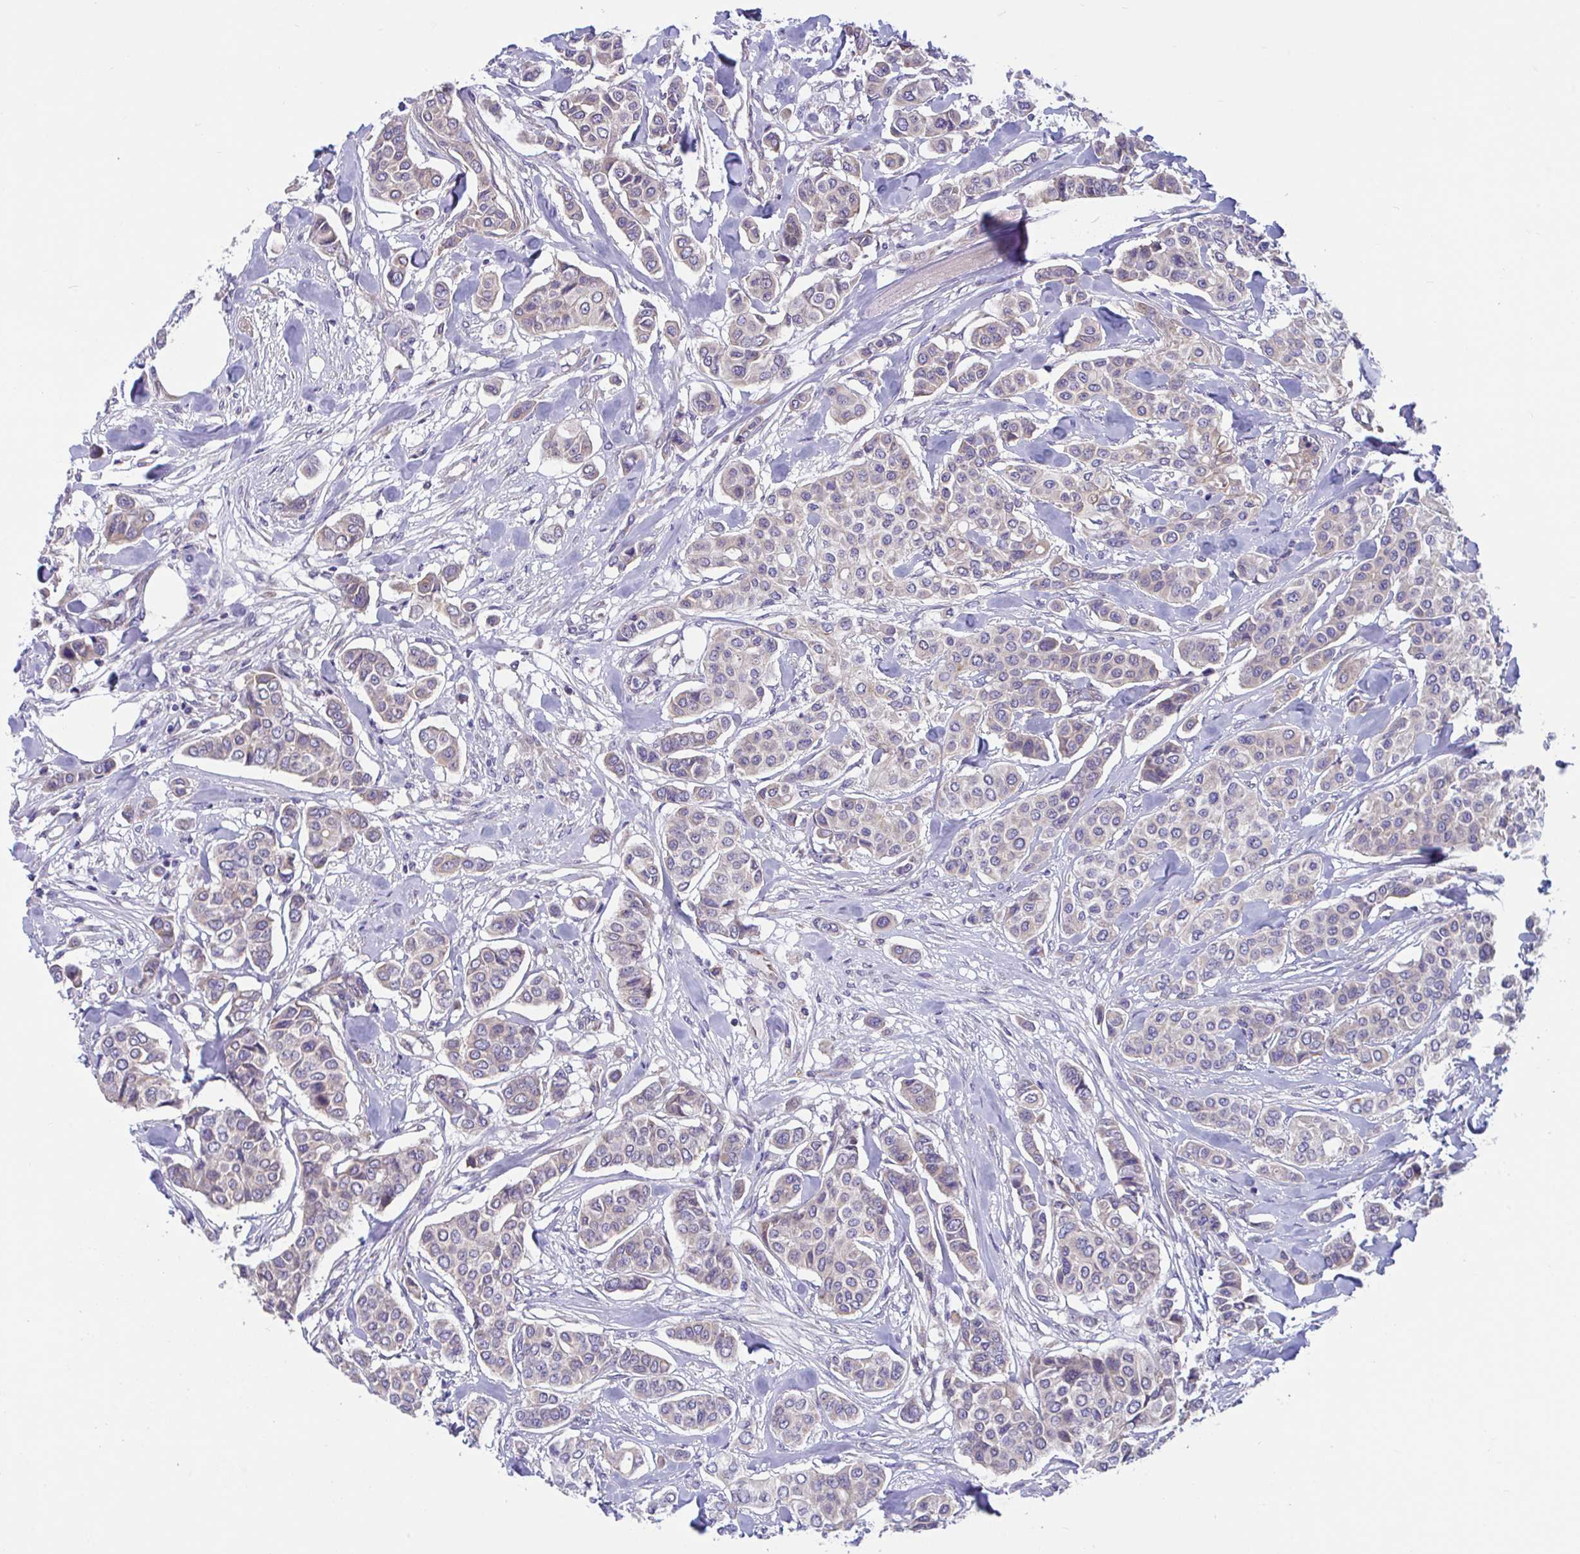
{"staining": {"intensity": "negative", "quantity": "none", "location": "none"}, "tissue": "breast cancer", "cell_type": "Tumor cells", "image_type": "cancer", "snomed": [{"axis": "morphology", "description": "Lobular carcinoma"}, {"axis": "topography", "description": "Breast"}], "caption": "IHC histopathology image of neoplastic tissue: human breast cancer (lobular carcinoma) stained with DAB reveals no significant protein staining in tumor cells.", "gene": "WBP1", "patient": {"sex": "female", "age": 51}}